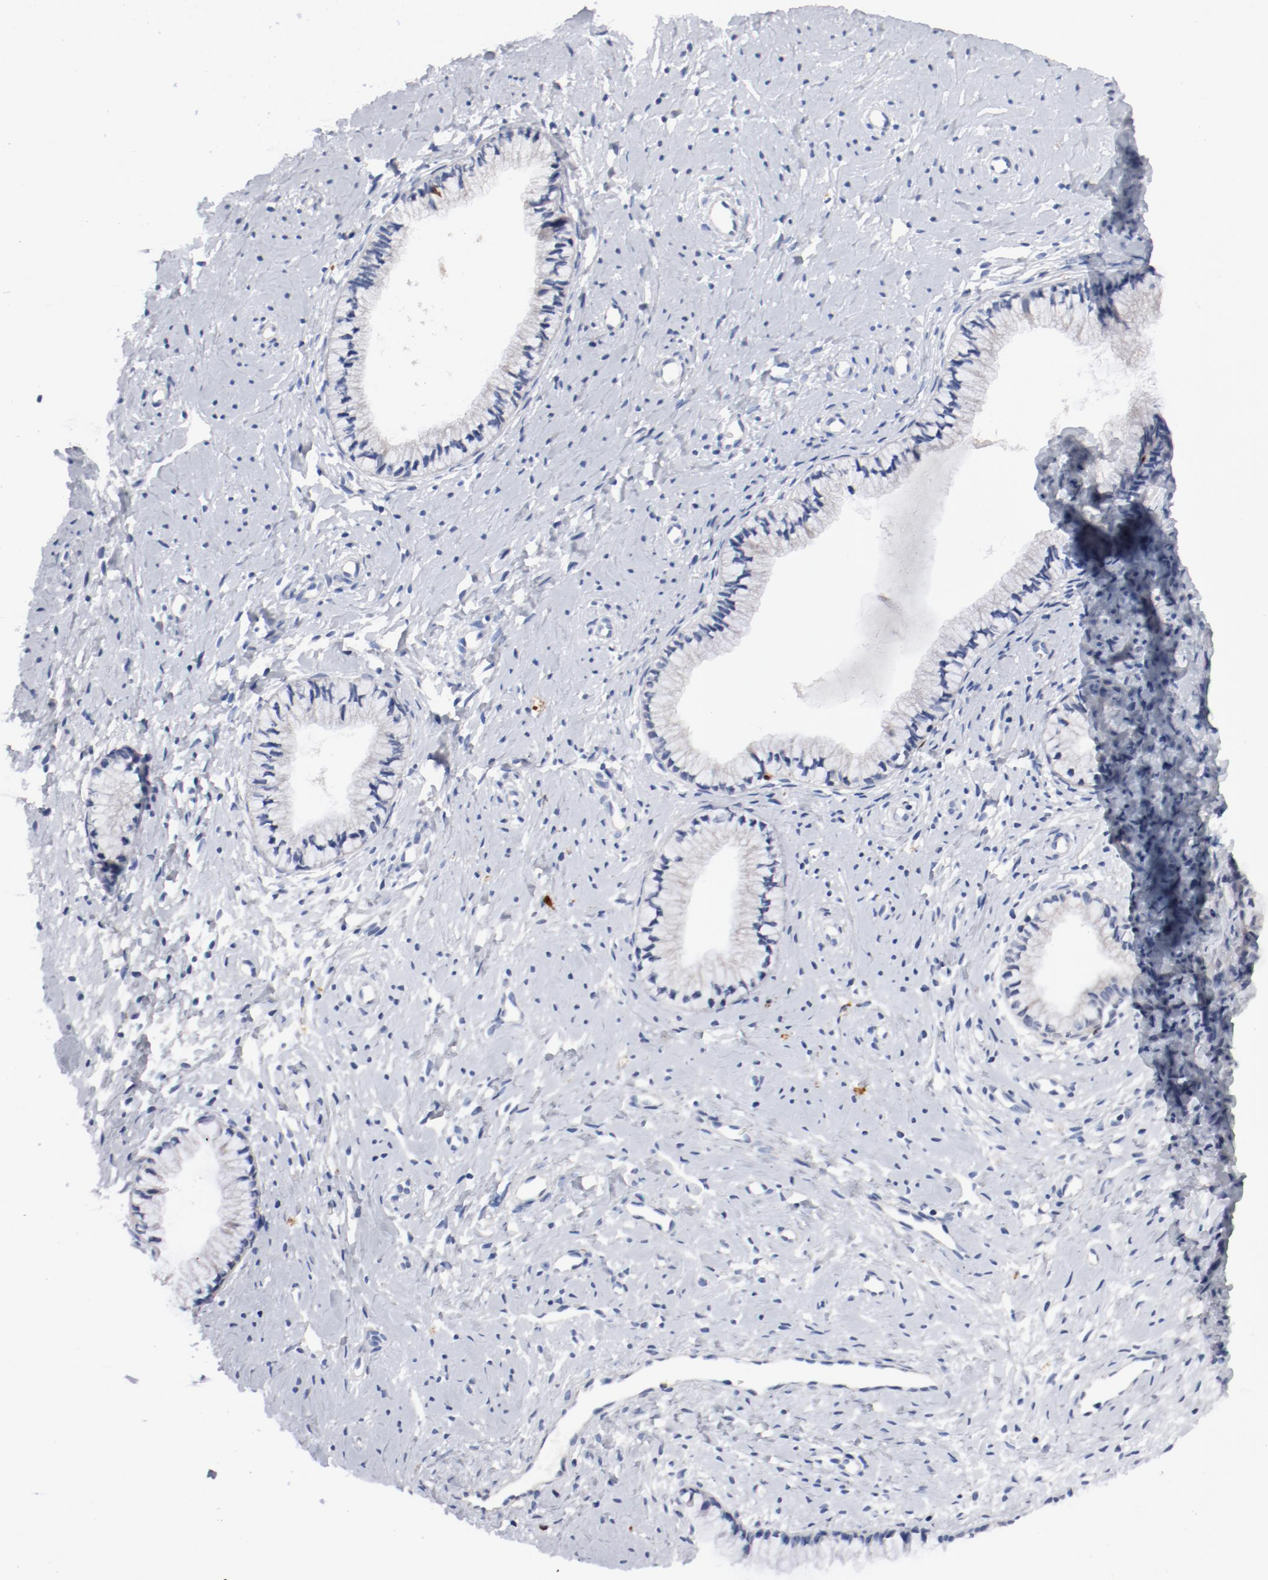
{"staining": {"intensity": "weak", "quantity": "<25%", "location": "cytoplasmic/membranous"}, "tissue": "cervix", "cell_type": "Glandular cells", "image_type": "normal", "snomed": [{"axis": "morphology", "description": "Normal tissue, NOS"}, {"axis": "topography", "description": "Cervix"}], "caption": "Glandular cells show no significant expression in normal cervix. (Brightfield microscopy of DAB IHC at high magnification).", "gene": "BIRC5", "patient": {"sex": "female", "age": 46}}